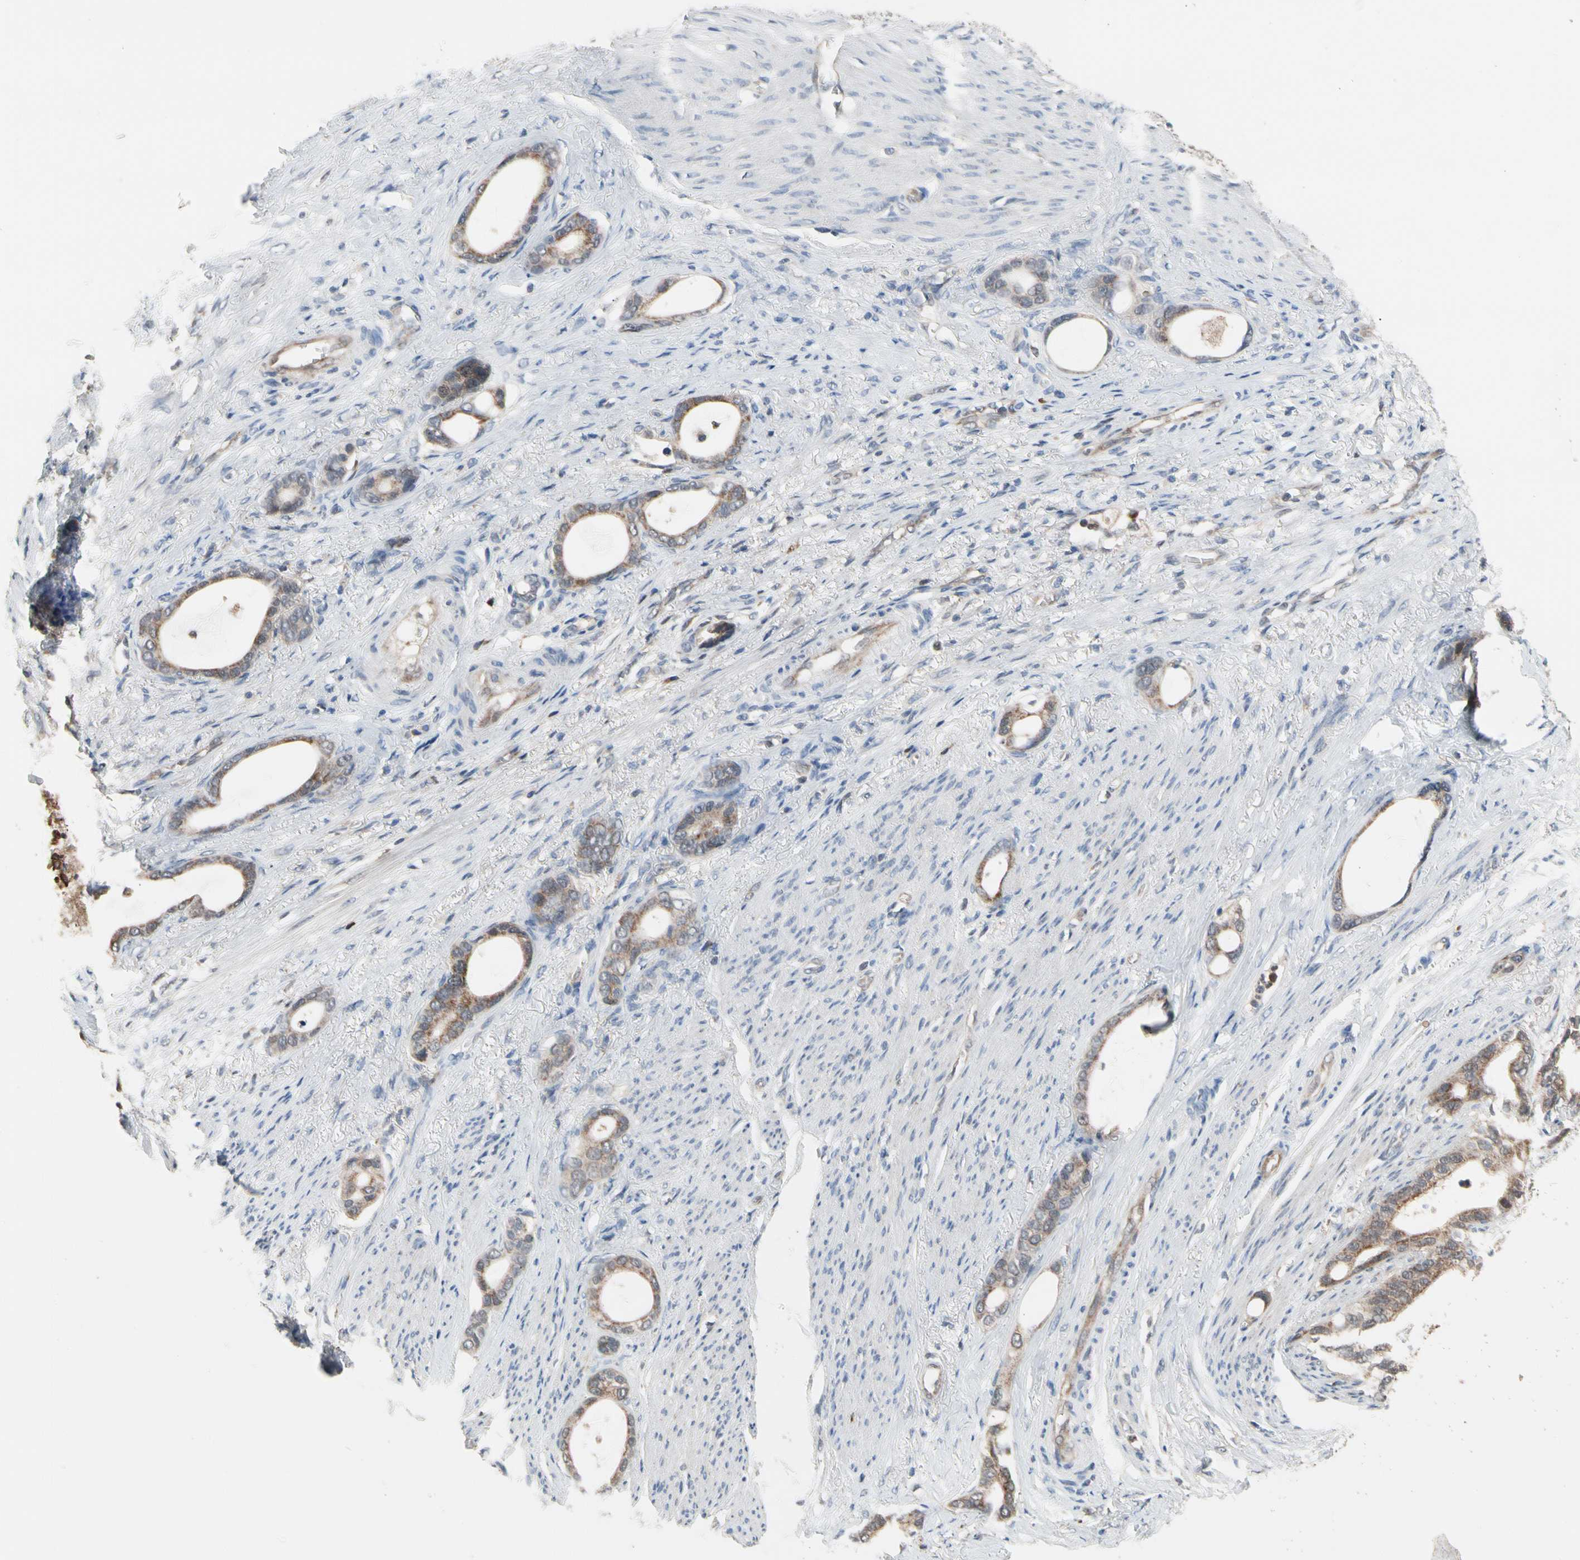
{"staining": {"intensity": "moderate", "quantity": ">75%", "location": "cytoplasmic/membranous"}, "tissue": "stomach cancer", "cell_type": "Tumor cells", "image_type": "cancer", "snomed": [{"axis": "morphology", "description": "Adenocarcinoma, NOS"}, {"axis": "topography", "description": "Stomach"}], "caption": "Immunohistochemistry of adenocarcinoma (stomach) reveals medium levels of moderate cytoplasmic/membranous staining in about >75% of tumor cells.", "gene": "MTHFS", "patient": {"sex": "female", "age": 75}}